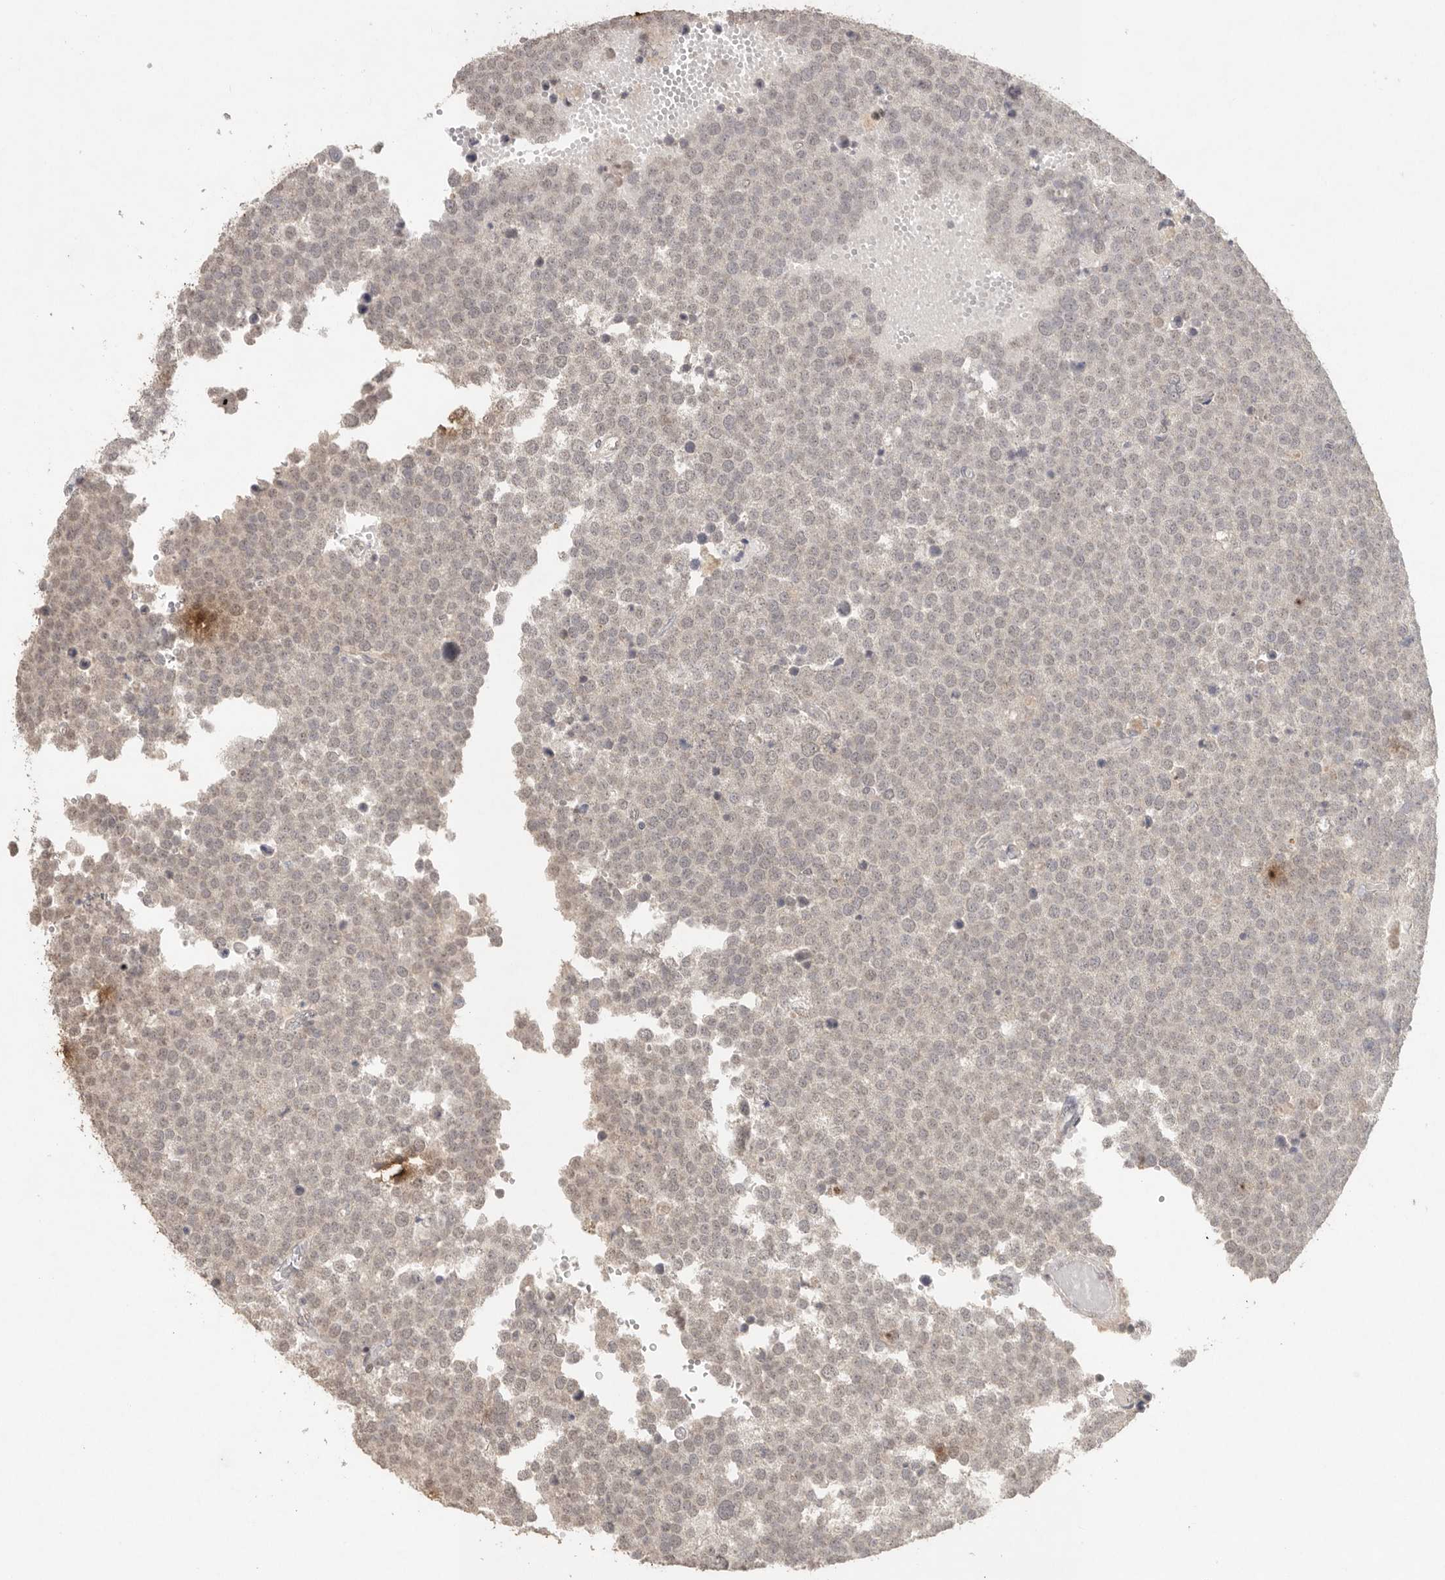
{"staining": {"intensity": "weak", "quantity": "<25%", "location": "nuclear"}, "tissue": "testis cancer", "cell_type": "Tumor cells", "image_type": "cancer", "snomed": [{"axis": "morphology", "description": "Seminoma, NOS"}, {"axis": "topography", "description": "Testis"}], "caption": "Immunohistochemistry micrograph of human seminoma (testis) stained for a protein (brown), which exhibits no staining in tumor cells.", "gene": "KLK5", "patient": {"sex": "male", "age": 71}}